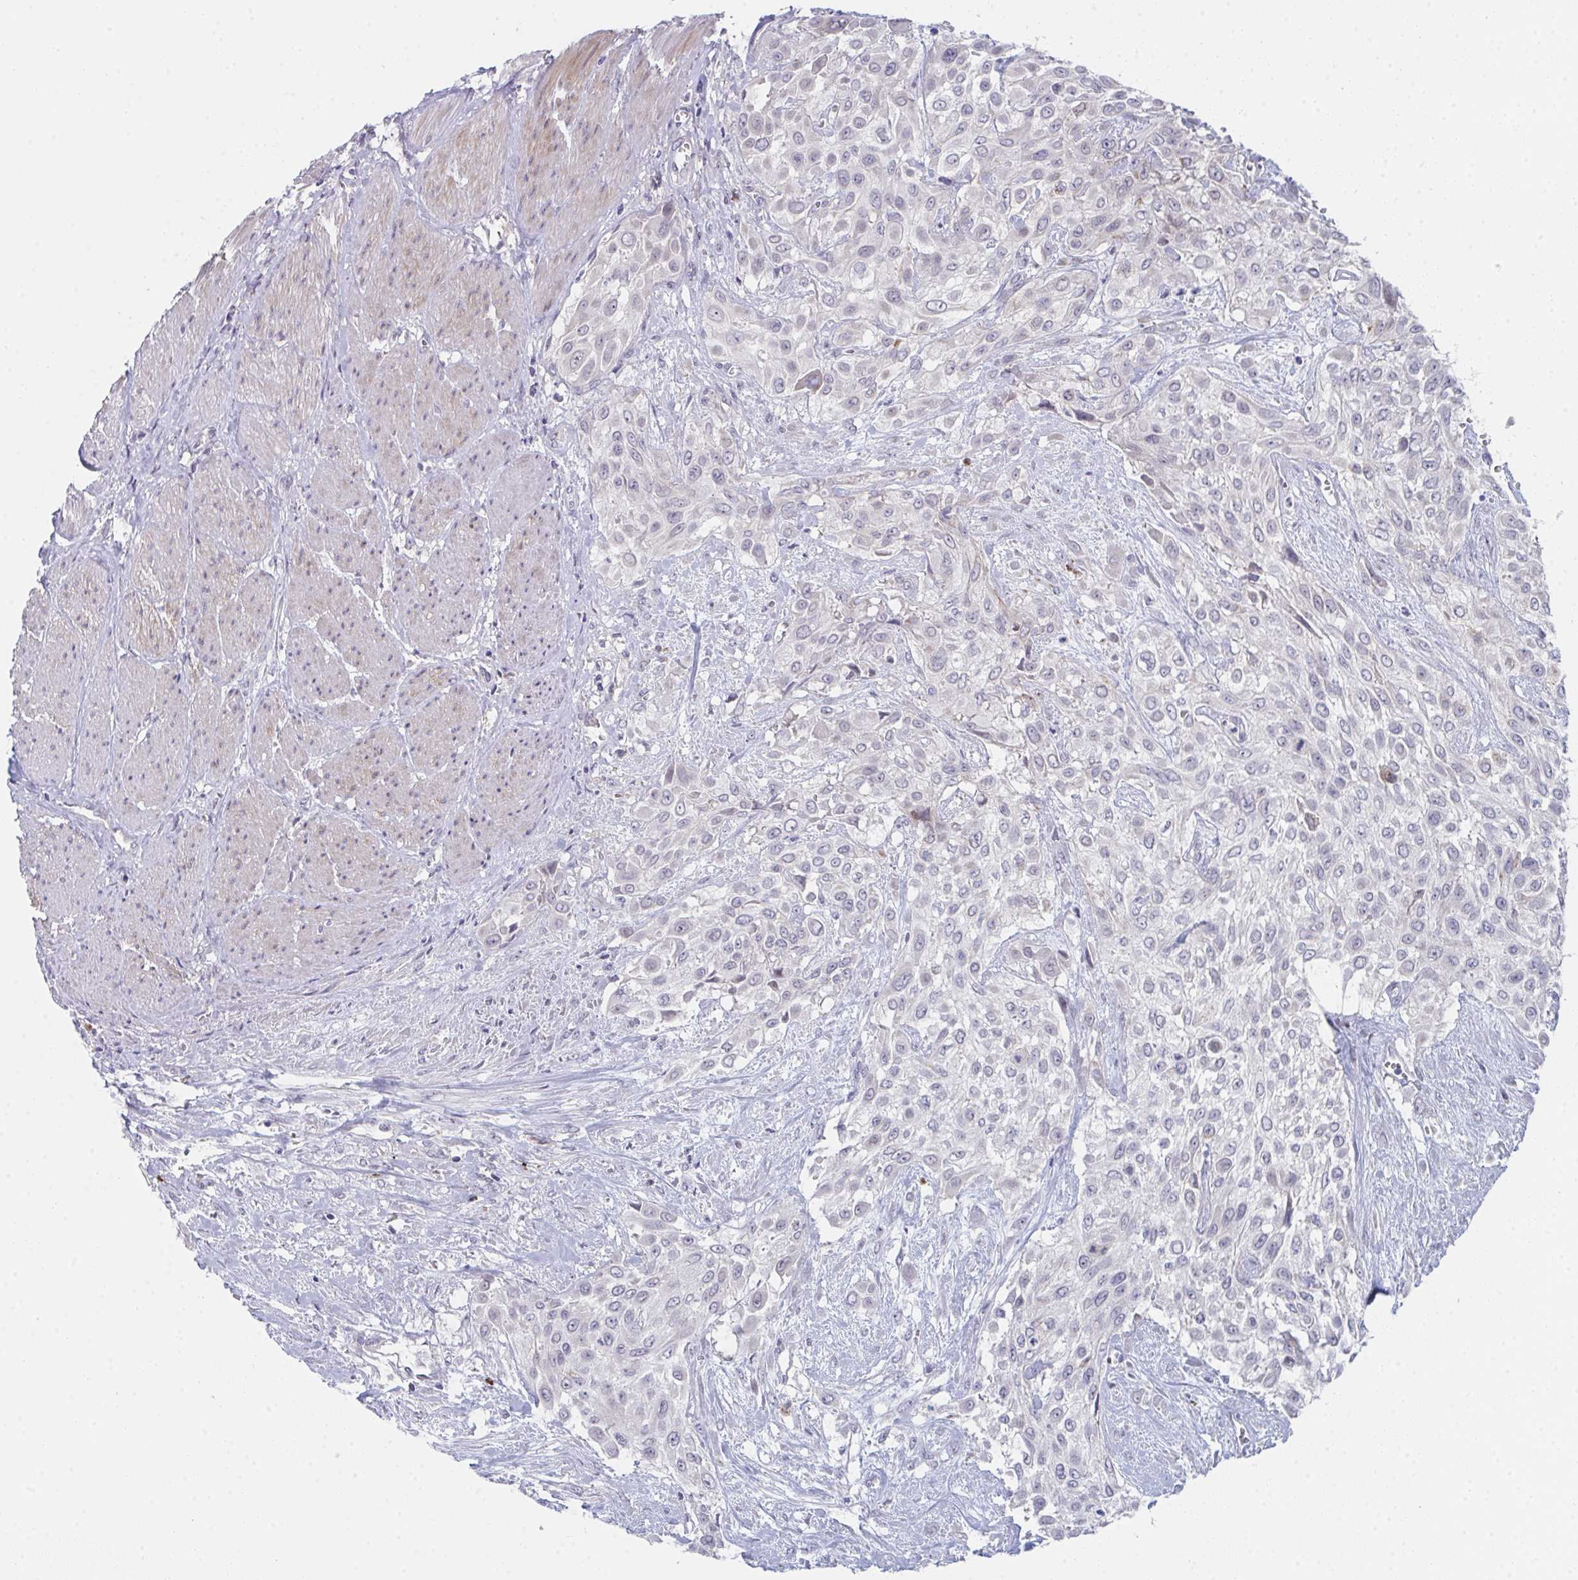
{"staining": {"intensity": "negative", "quantity": "none", "location": "none"}, "tissue": "urothelial cancer", "cell_type": "Tumor cells", "image_type": "cancer", "snomed": [{"axis": "morphology", "description": "Urothelial carcinoma, High grade"}, {"axis": "topography", "description": "Urinary bladder"}], "caption": "IHC of human urothelial carcinoma (high-grade) demonstrates no staining in tumor cells.", "gene": "VWDE", "patient": {"sex": "male", "age": 57}}